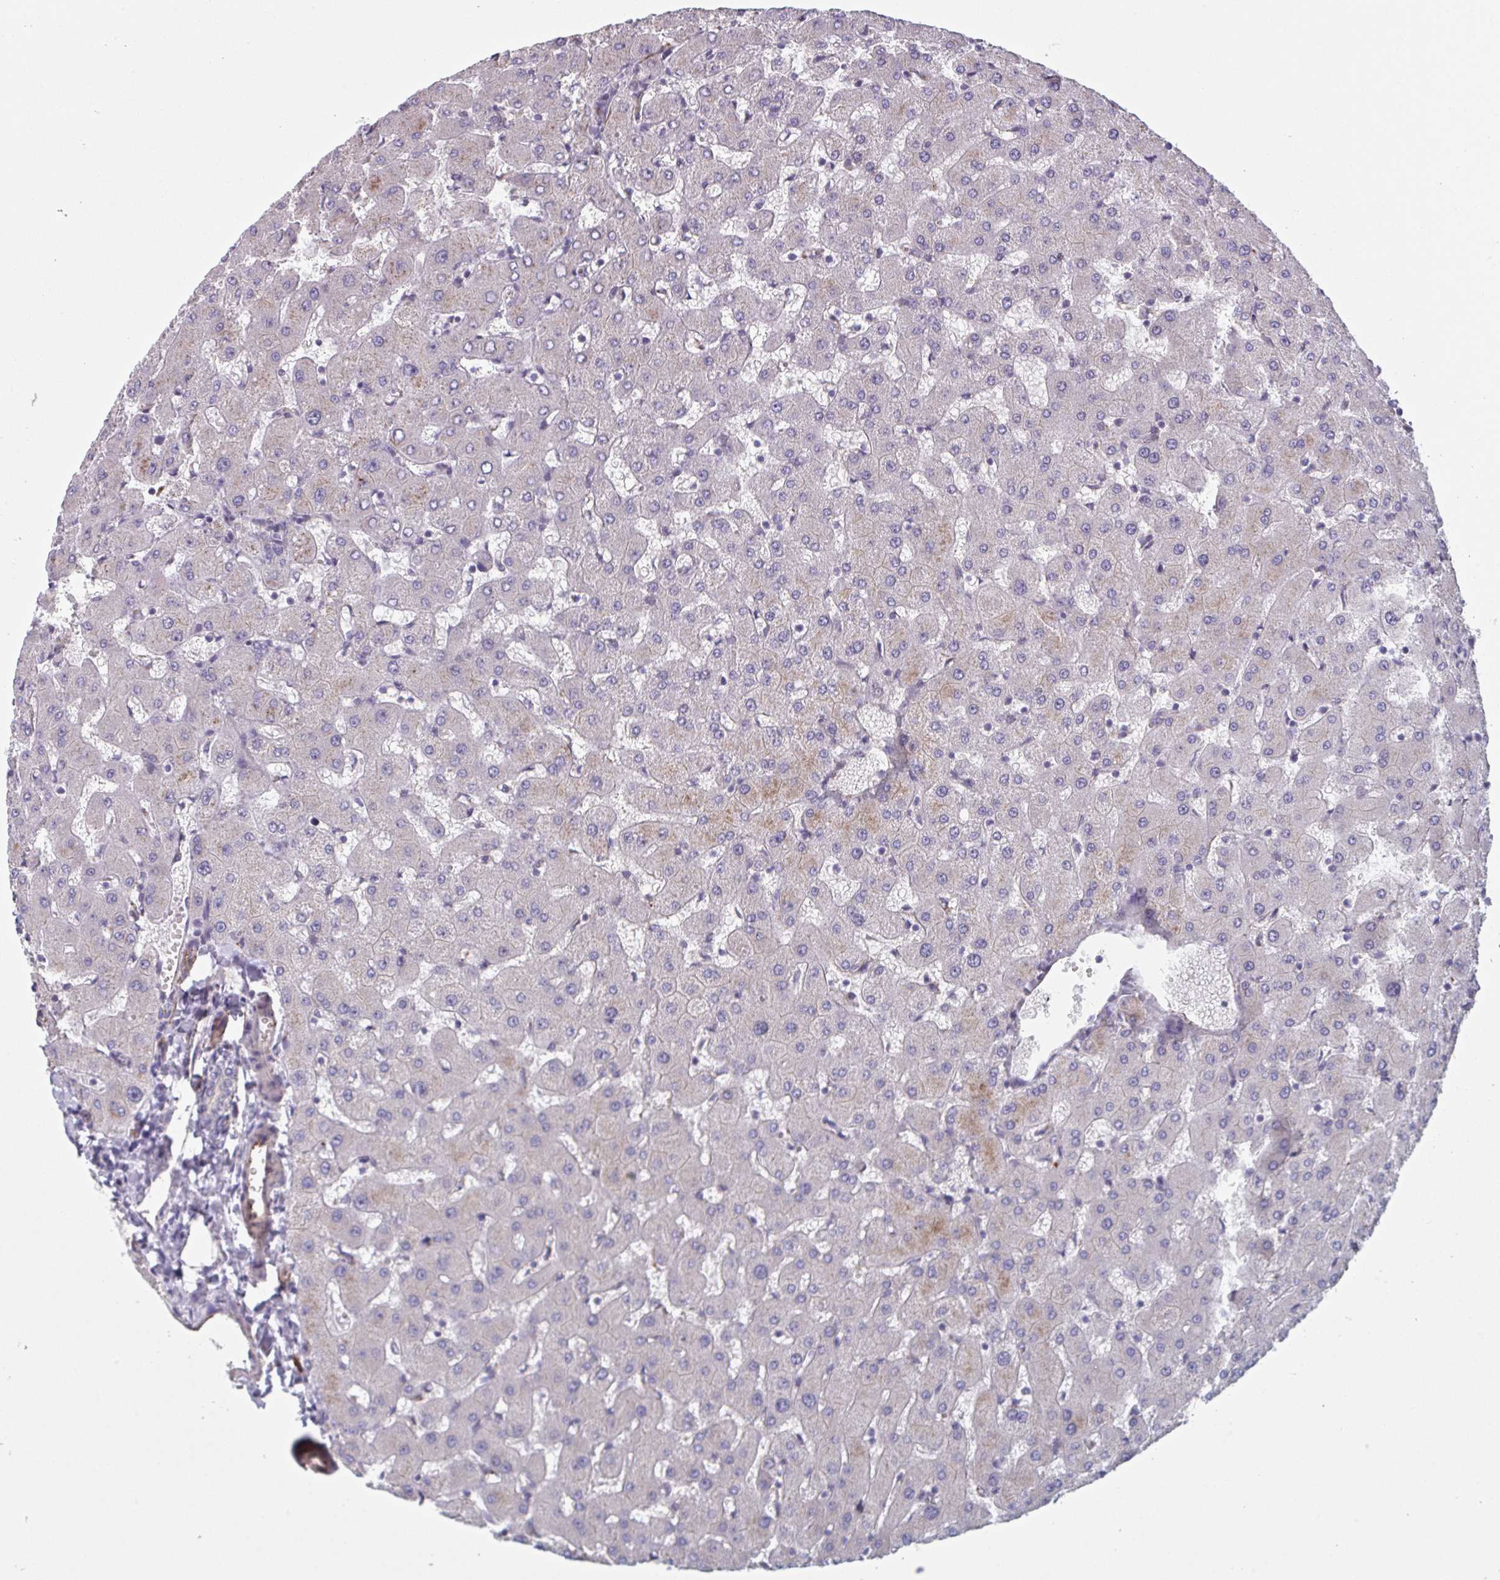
{"staining": {"intensity": "negative", "quantity": "none", "location": "none"}, "tissue": "liver", "cell_type": "Cholangiocytes", "image_type": "normal", "snomed": [{"axis": "morphology", "description": "Normal tissue, NOS"}, {"axis": "topography", "description": "Liver"}], "caption": "This is a image of immunohistochemistry (IHC) staining of unremarkable liver, which shows no positivity in cholangiocytes.", "gene": "TNFSF10", "patient": {"sex": "female", "age": 63}}